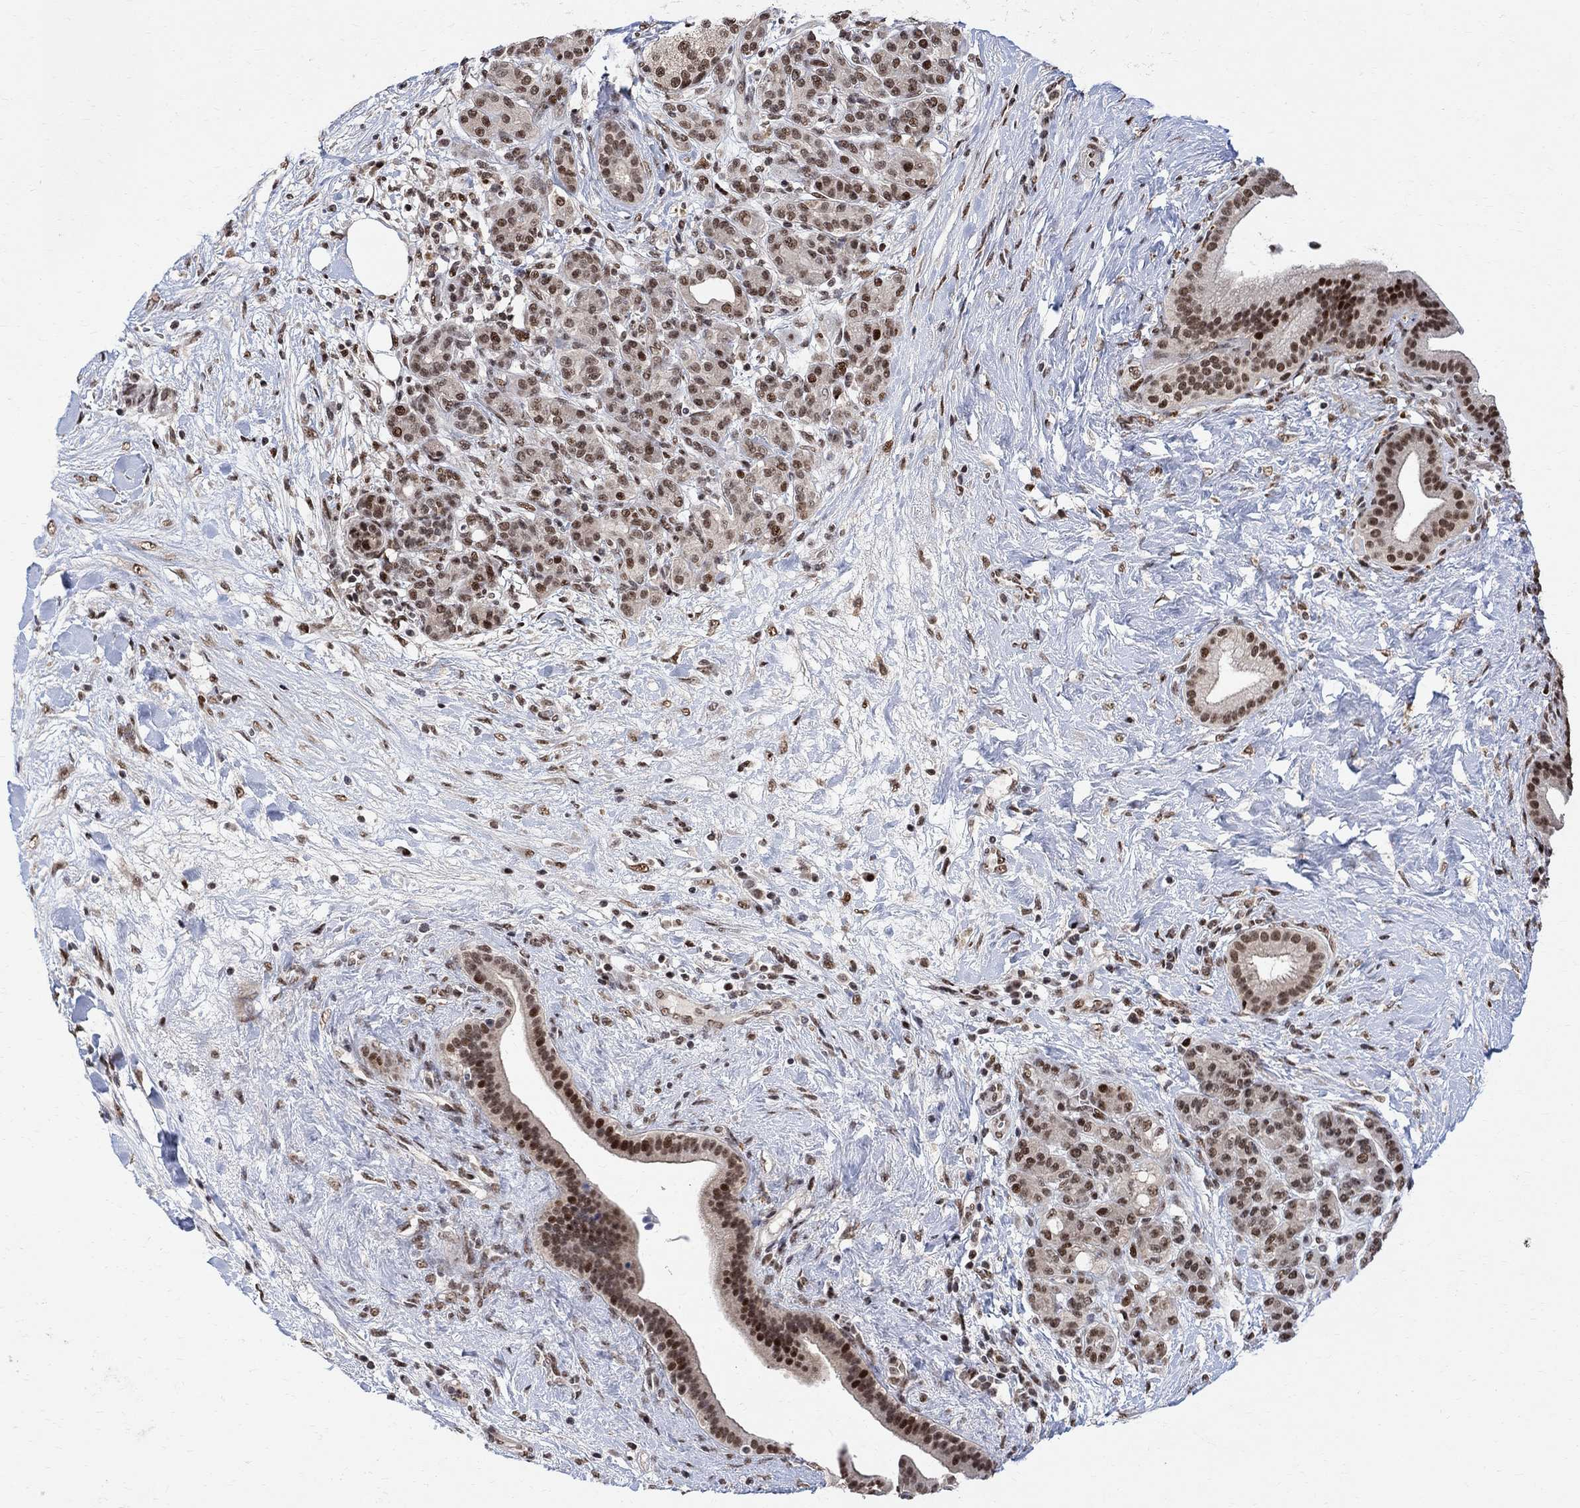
{"staining": {"intensity": "moderate", "quantity": ">75%", "location": "nuclear"}, "tissue": "pancreatic cancer", "cell_type": "Tumor cells", "image_type": "cancer", "snomed": [{"axis": "morphology", "description": "Adenocarcinoma, NOS"}, {"axis": "topography", "description": "Pancreas"}], "caption": "This photomicrograph exhibits pancreatic adenocarcinoma stained with immunohistochemistry (IHC) to label a protein in brown. The nuclear of tumor cells show moderate positivity for the protein. Nuclei are counter-stained blue.", "gene": "E4F1", "patient": {"sex": "male", "age": 44}}